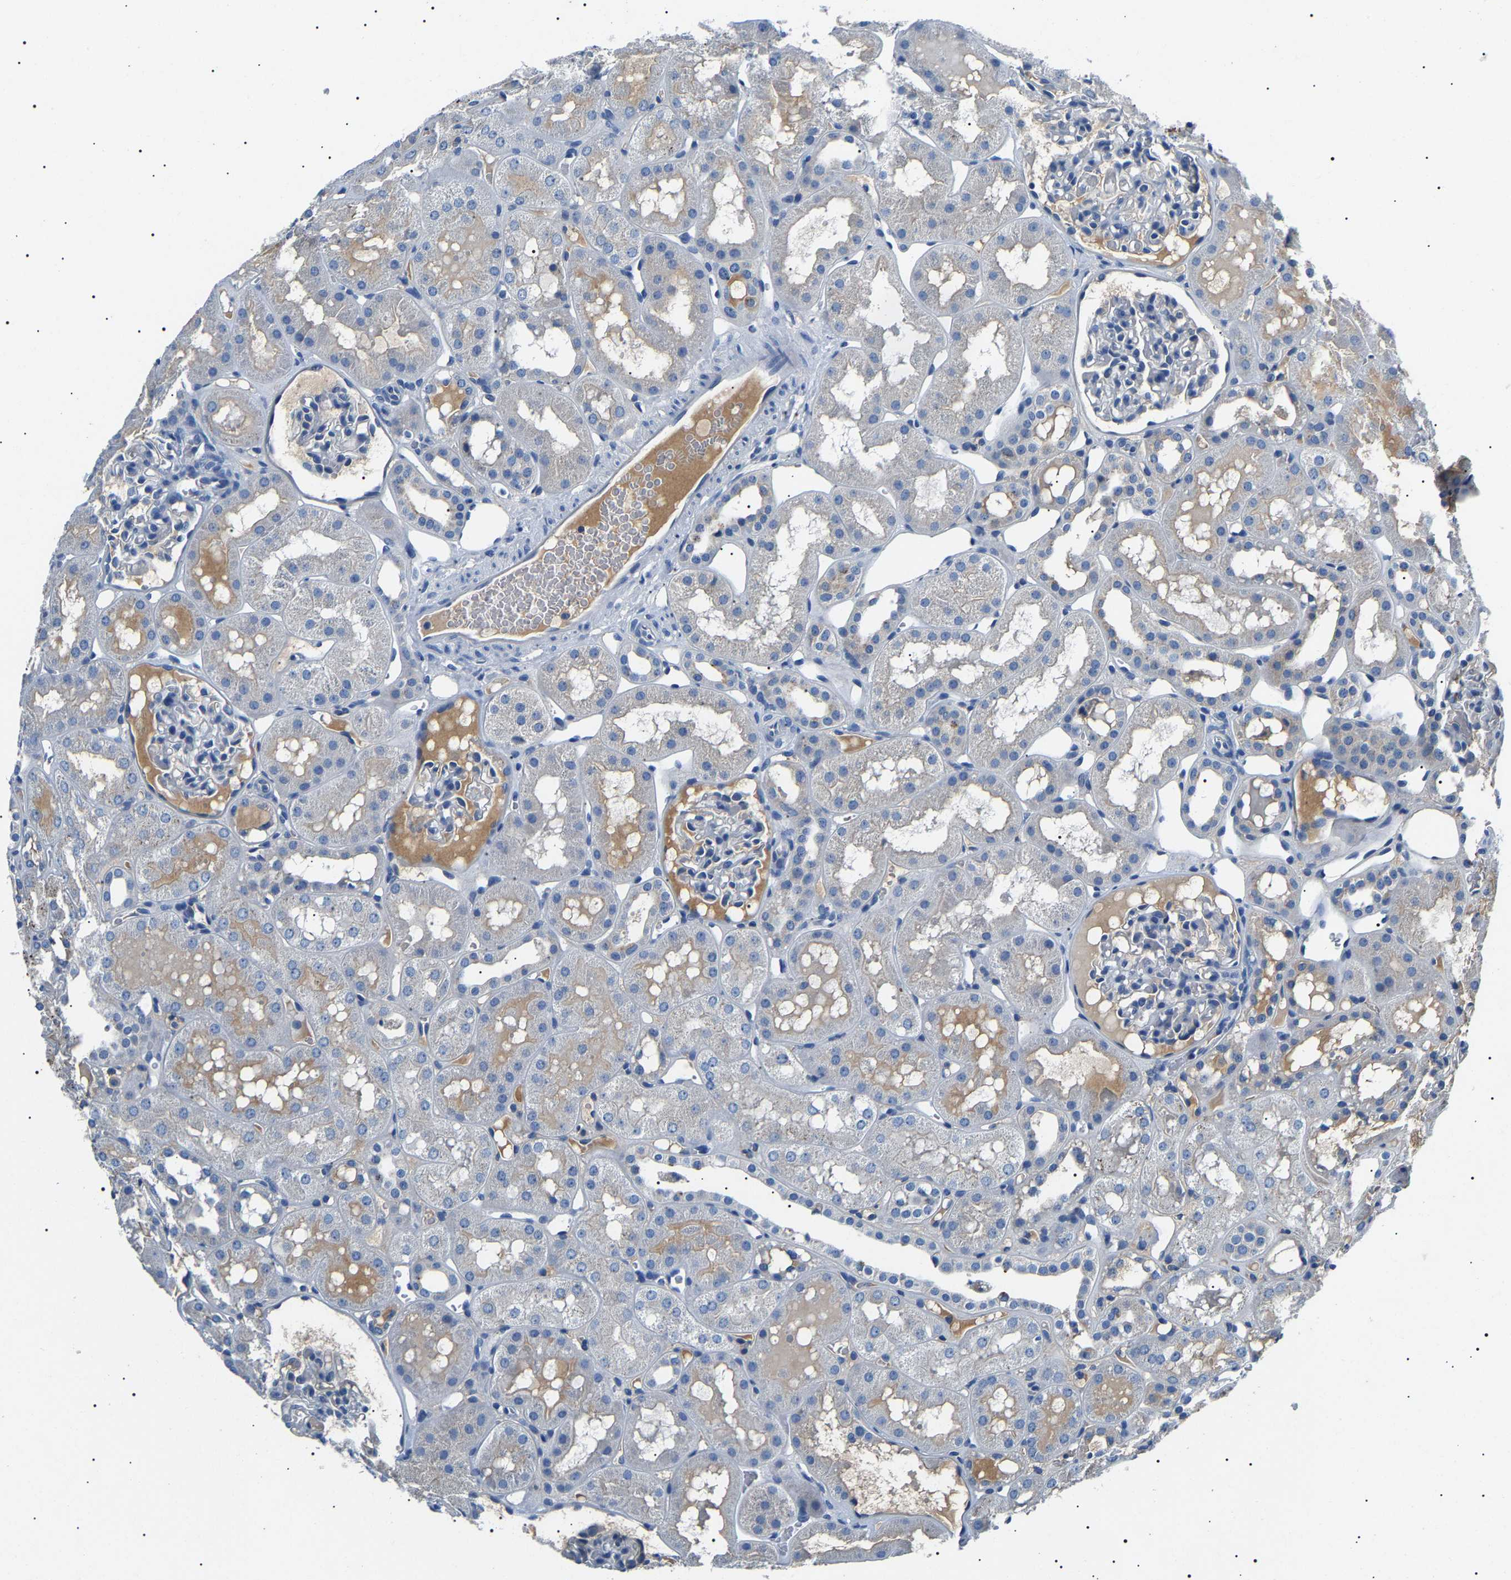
{"staining": {"intensity": "negative", "quantity": "none", "location": "none"}, "tissue": "kidney", "cell_type": "Cells in glomeruli", "image_type": "normal", "snomed": [{"axis": "morphology", "description": "Normal tissue, NOS"}, {"axis": "topography", "description": "Kidney"}, {"axis": "topography", "description": "Urinary bladder"}], "caption": "Immunohistochemistry photomicrograph of normal kidney: kidney stained with DAB (3,3'-diaminobenzidine) displays no significant protein positivity in cells in glomeruli. (DAB immunohistochemistry visualized using brightfield microscopy, high magnification).", "gene": "KLK15", "patient": {"sex": "male", "age": 16}}